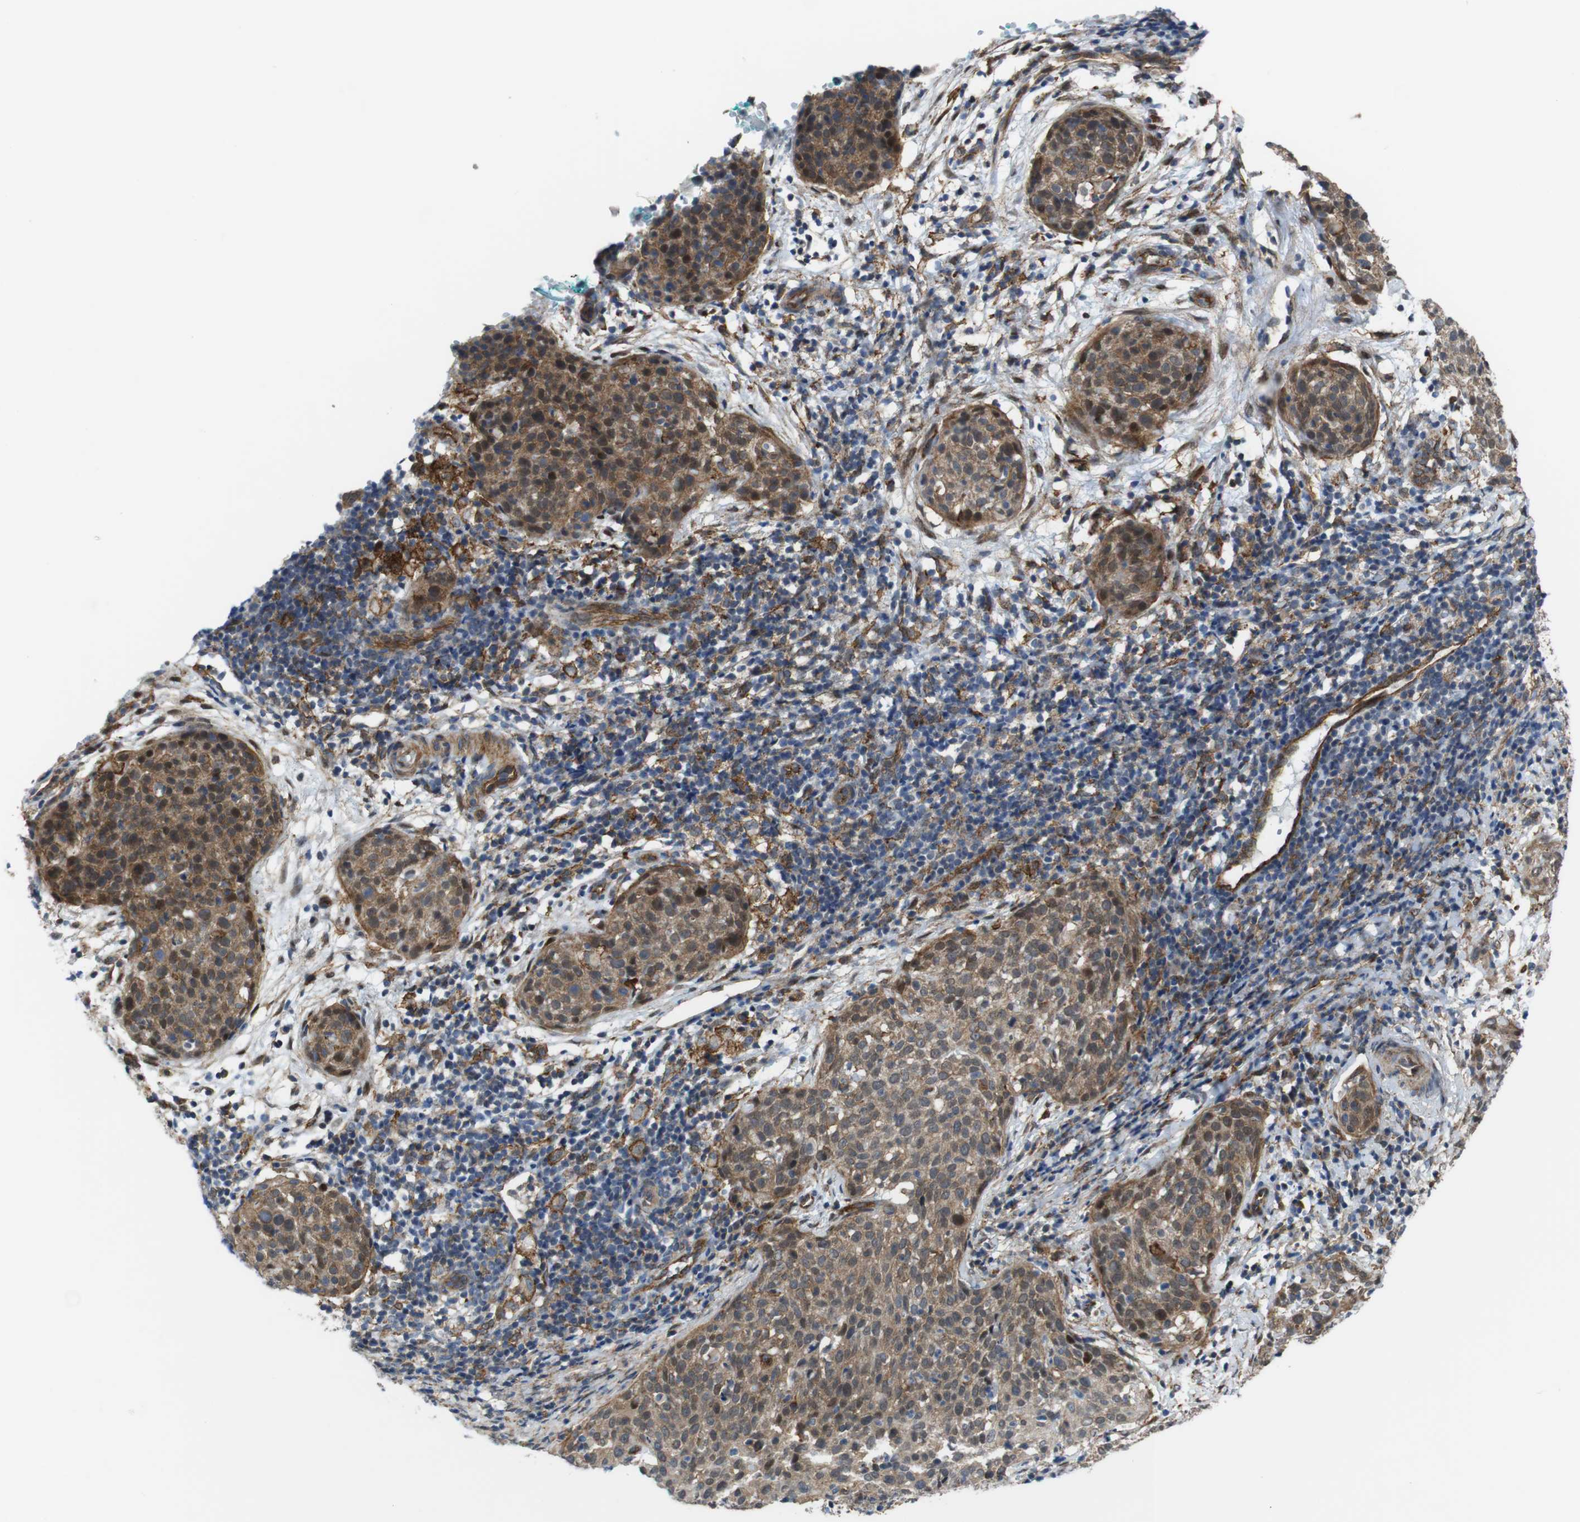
{"staining": {"intensity": "moderate", "quantity": ">75%", "location": "cytoplasmic/membranous"}, "tissue": "cervical cancer", "cell_type": "Tumor cells", "image_type": "cancer", "snomed": [{"axis": "morphology", "description": "Squamous cell carcinoma, NOS"}, {"axis": "topography", "description": "Cervix"}], "caption": "Immunohistochemical staining of human cervical squamous cell carcinoma shows medium levels of moderate cytoplasmic/membranous protein expression in approximately >75% of tumor cells. (Stains: DAB in brown, nuclei in blue, Microscopy: brightfield microscopy at high magnification).", "gene": "PTGER4", "patient": {"sex": "female", "age": 38}}